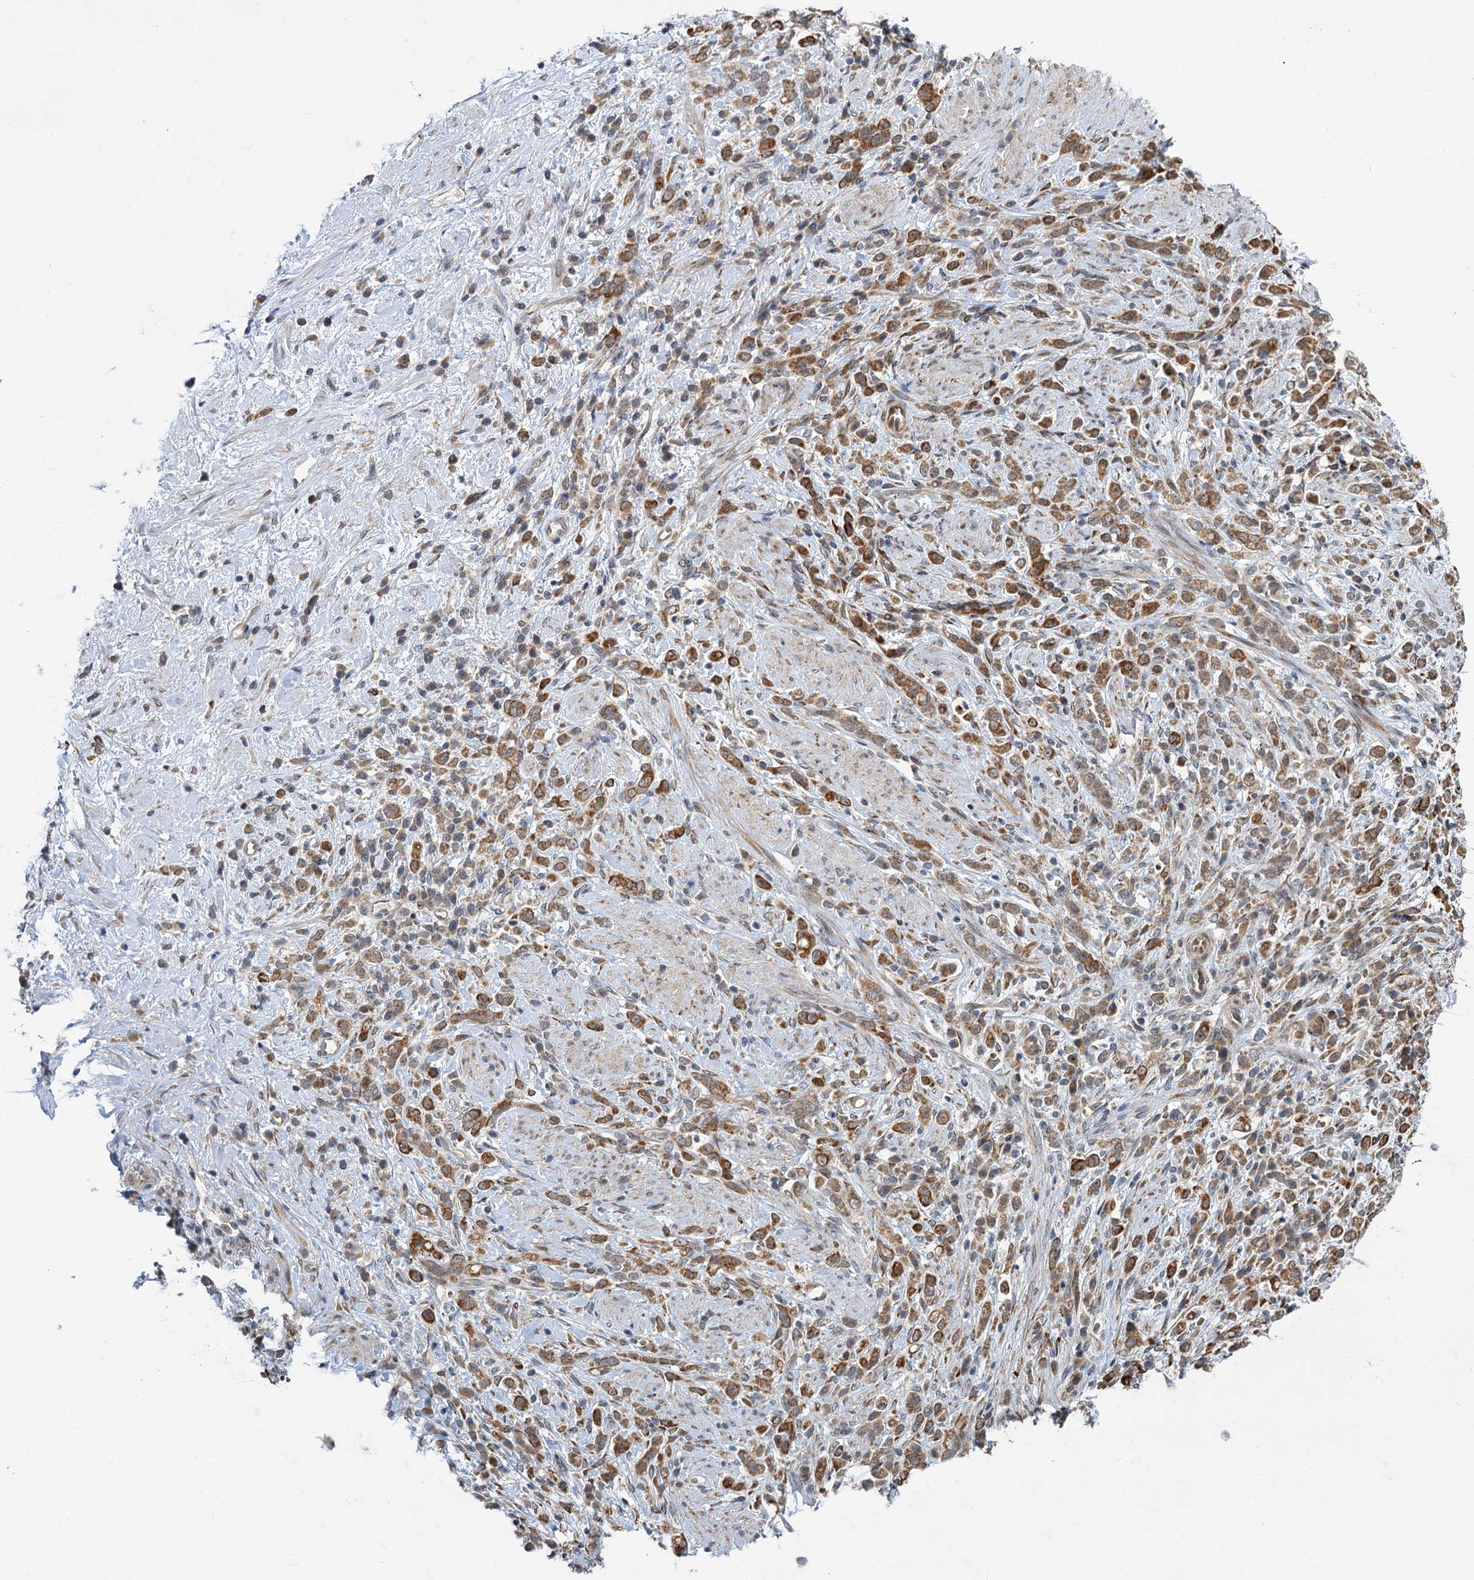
{"staining": {"intensity": "moderate", "quantity": ">75%", "location": "cytoplasmic/membranous"}, "tissue": "stomach cancer", "cell_type": "Tumor cells", "image_type": "cancer", "snomed": [{"axis": "morphology", "description": "Adenocarcinoma, NOS"}, {"axis": "topography", "description": "Stomach"}], "caption": "IHC histopathology image of adenocarcinoma (stomach) stained for a protein (brown), which reveals medium levels of moderate cytoplasmic/membranous positivity in approximately >75% of tumor cells.", "gene": "APBA2", "patient": {"sex": "female", "age": 60}}